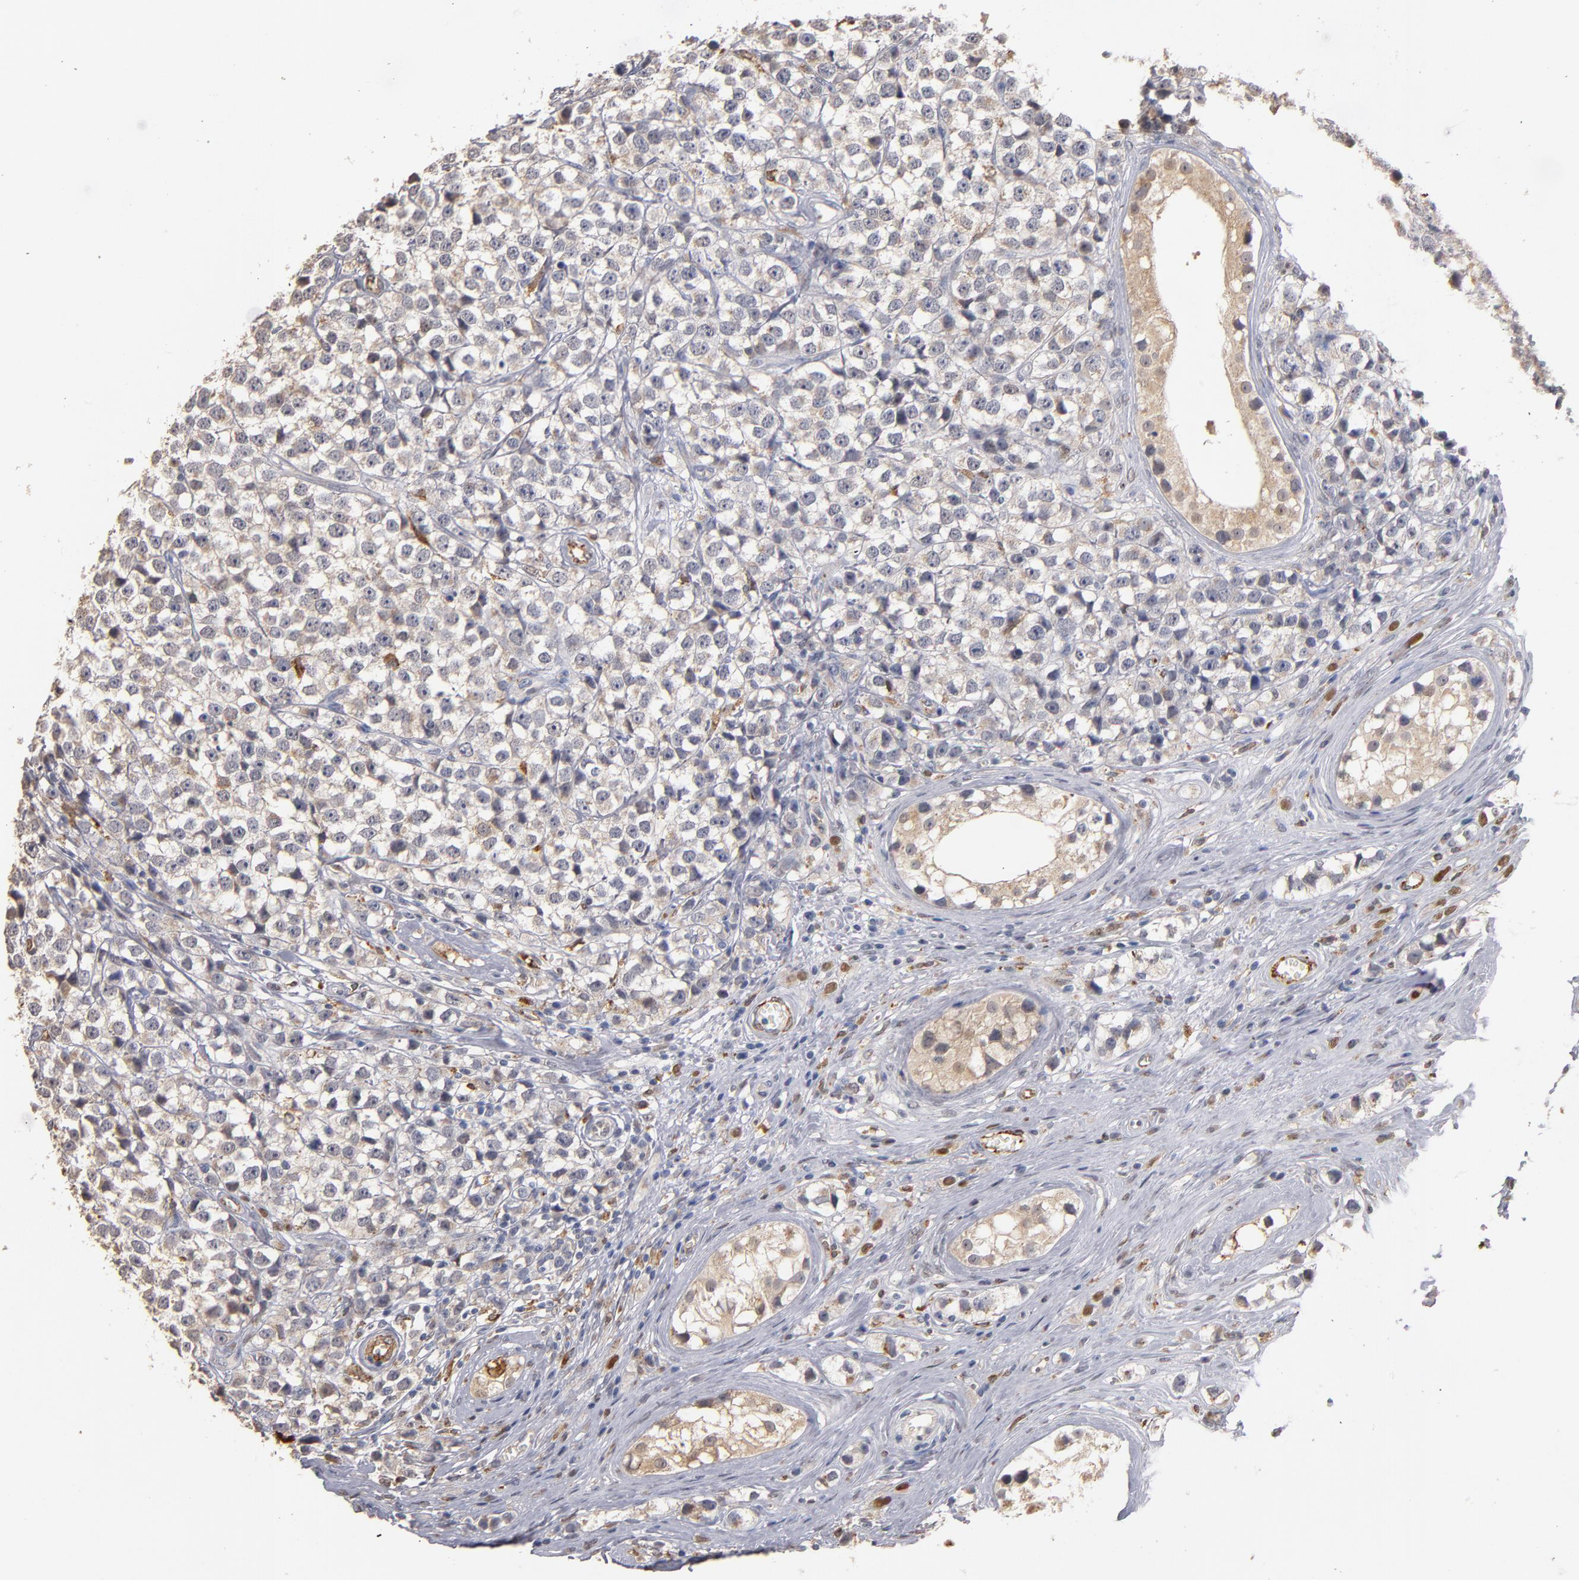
{"staining": {"intensity": "weak", "quantity": "<25%", "location": "cytoplasmic/membranous"}, "tissue": "testis cancer", "cell_type": "Tumor cells", "image_type": "cancer", "snomed": [{"axis": "morphology", "description": "Seminoma, NOS"}, {"axis": "topography", "description": "Testis"}], "caption": "Tumor cells show no significant positivity in testis cancer (seminoma).", "gene": "SELP", "patient": {"sex": "male", "age": 25}}